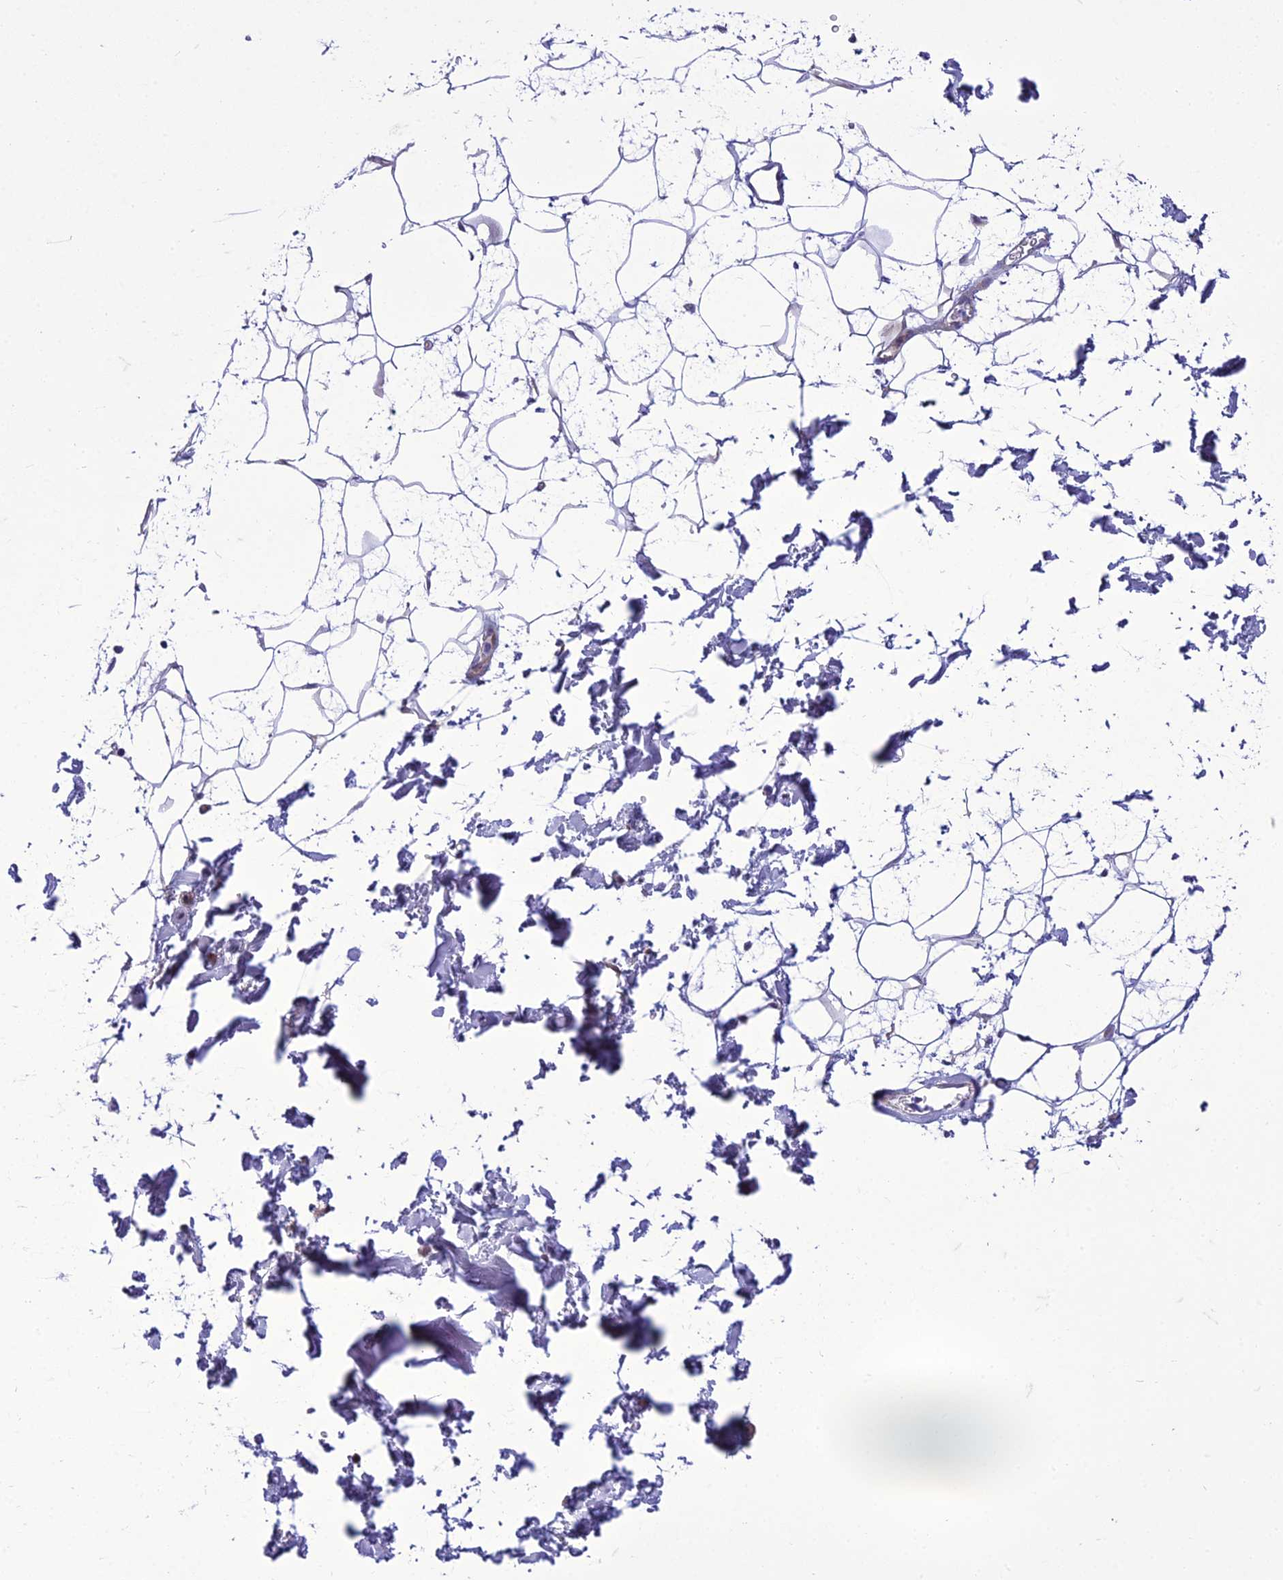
{"staining": {"intensity": "negative", "quantity": "none", "location": "none"}, "tissue": "adipose tissue", "cell_type": "Adipocytes", "image_type": "normal", "snomed": [{"axis": "morphology", "description": "Normal tissue, NOS"}, {"axis": "topography", "description": "Soft tissue"}], "caption": "This image is of unremarkable adipose tissue stained with IHC to label a protein in brown with the nuclei are counter-stained blue. There is no expression in adipocytes. (DAB immunohistochemistry (IHC) visualized using brightfield microscopy, high magnification).", "gene": "GAB4", "patient": {"sex": "male", "age": 72}}